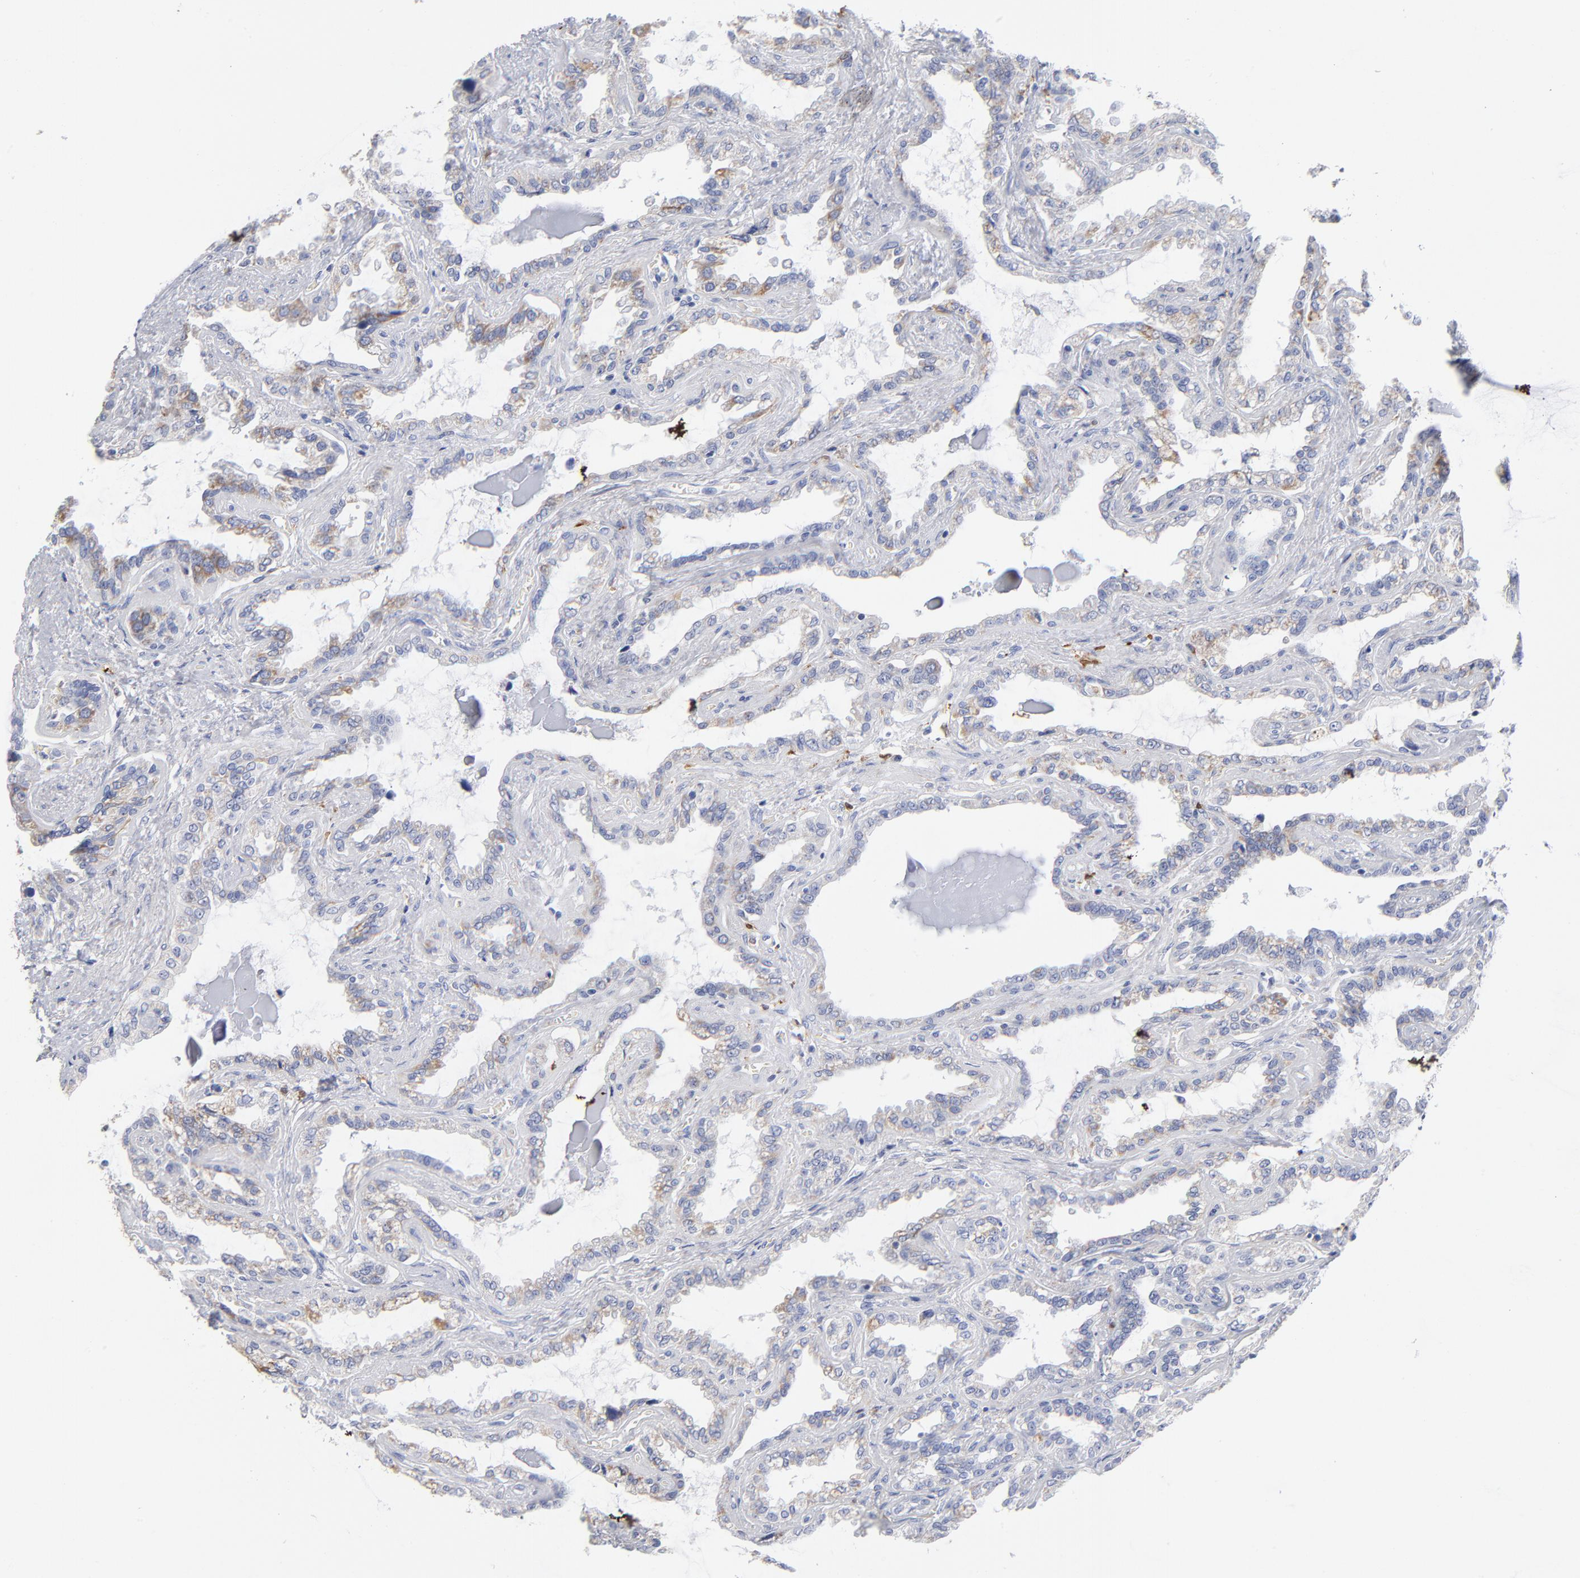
{"staining": {"intensity": "weak", "quantity": "<25%", "location": "cytoplasmic/membranous"}, "tissue": "seminal vesicle", "cell_type": "Glandular cells", "image_type": "normal", "snomed": [{"axis": "morphology", "description": "Normal tissue, NOS"}, {"axis": "morphology", "description": "Inflammation, NOS"}, {"axis": "topography", "description": "Urinary bladder"}, {"axis": "topography", "description": "Prostate"}, {"axis": "topography", "description": "Seminal veicle"}], "caption": "Protein analysis of benign seminal vesicle exhibits no significant expression in glandular cells. (Stains: DAB immunohistochemistry with hematoxylin counter stain, Microscopy: brightfield microscopy at high magnification).", "gene": "PTP4A1", "patient": {"sex": "male", "age": 82}}